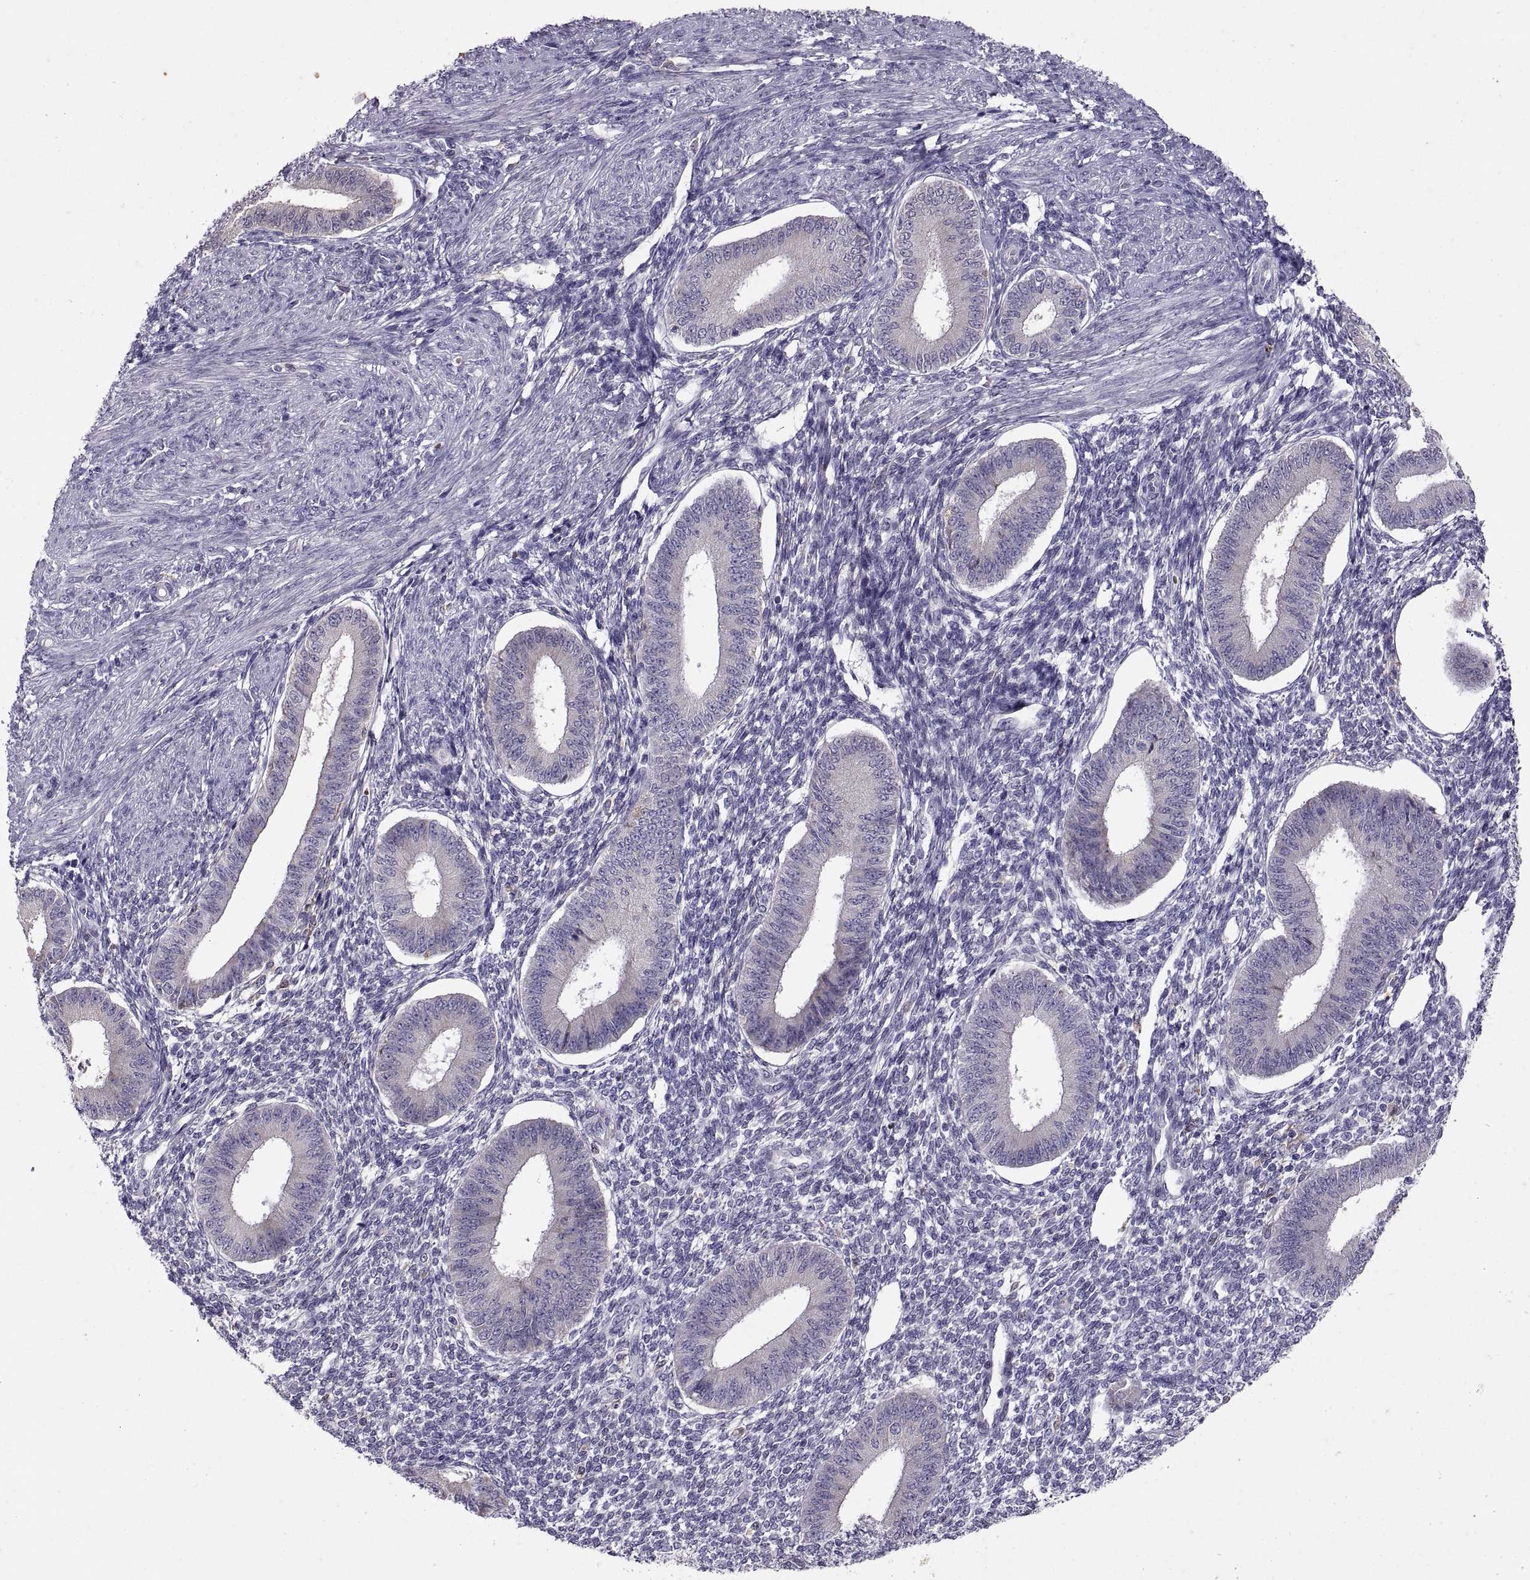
{"staining": {"intensity": "negative", "quantity": "none", "location": "none"}, "tissue": "endometrium", "cell_type": "Cells in endometrial stroma", "image_type": "normal", "snomed": [{"axis": "morphology", "description": "Normal tissue, NOS"}, {"axis": "topography", "description": "Endometrium"}], "caption": "Cells in endometrial stroma show no significant protein positivity in normal endometrium. (Stains: DAB (3,3'-diaminobenzidine) IHC with hematoxylin counter stain, Microscopy: brightfield microscopy at high magnification).", "gene": "DOK3", "patient": {"sex": "female", "age": 39}}